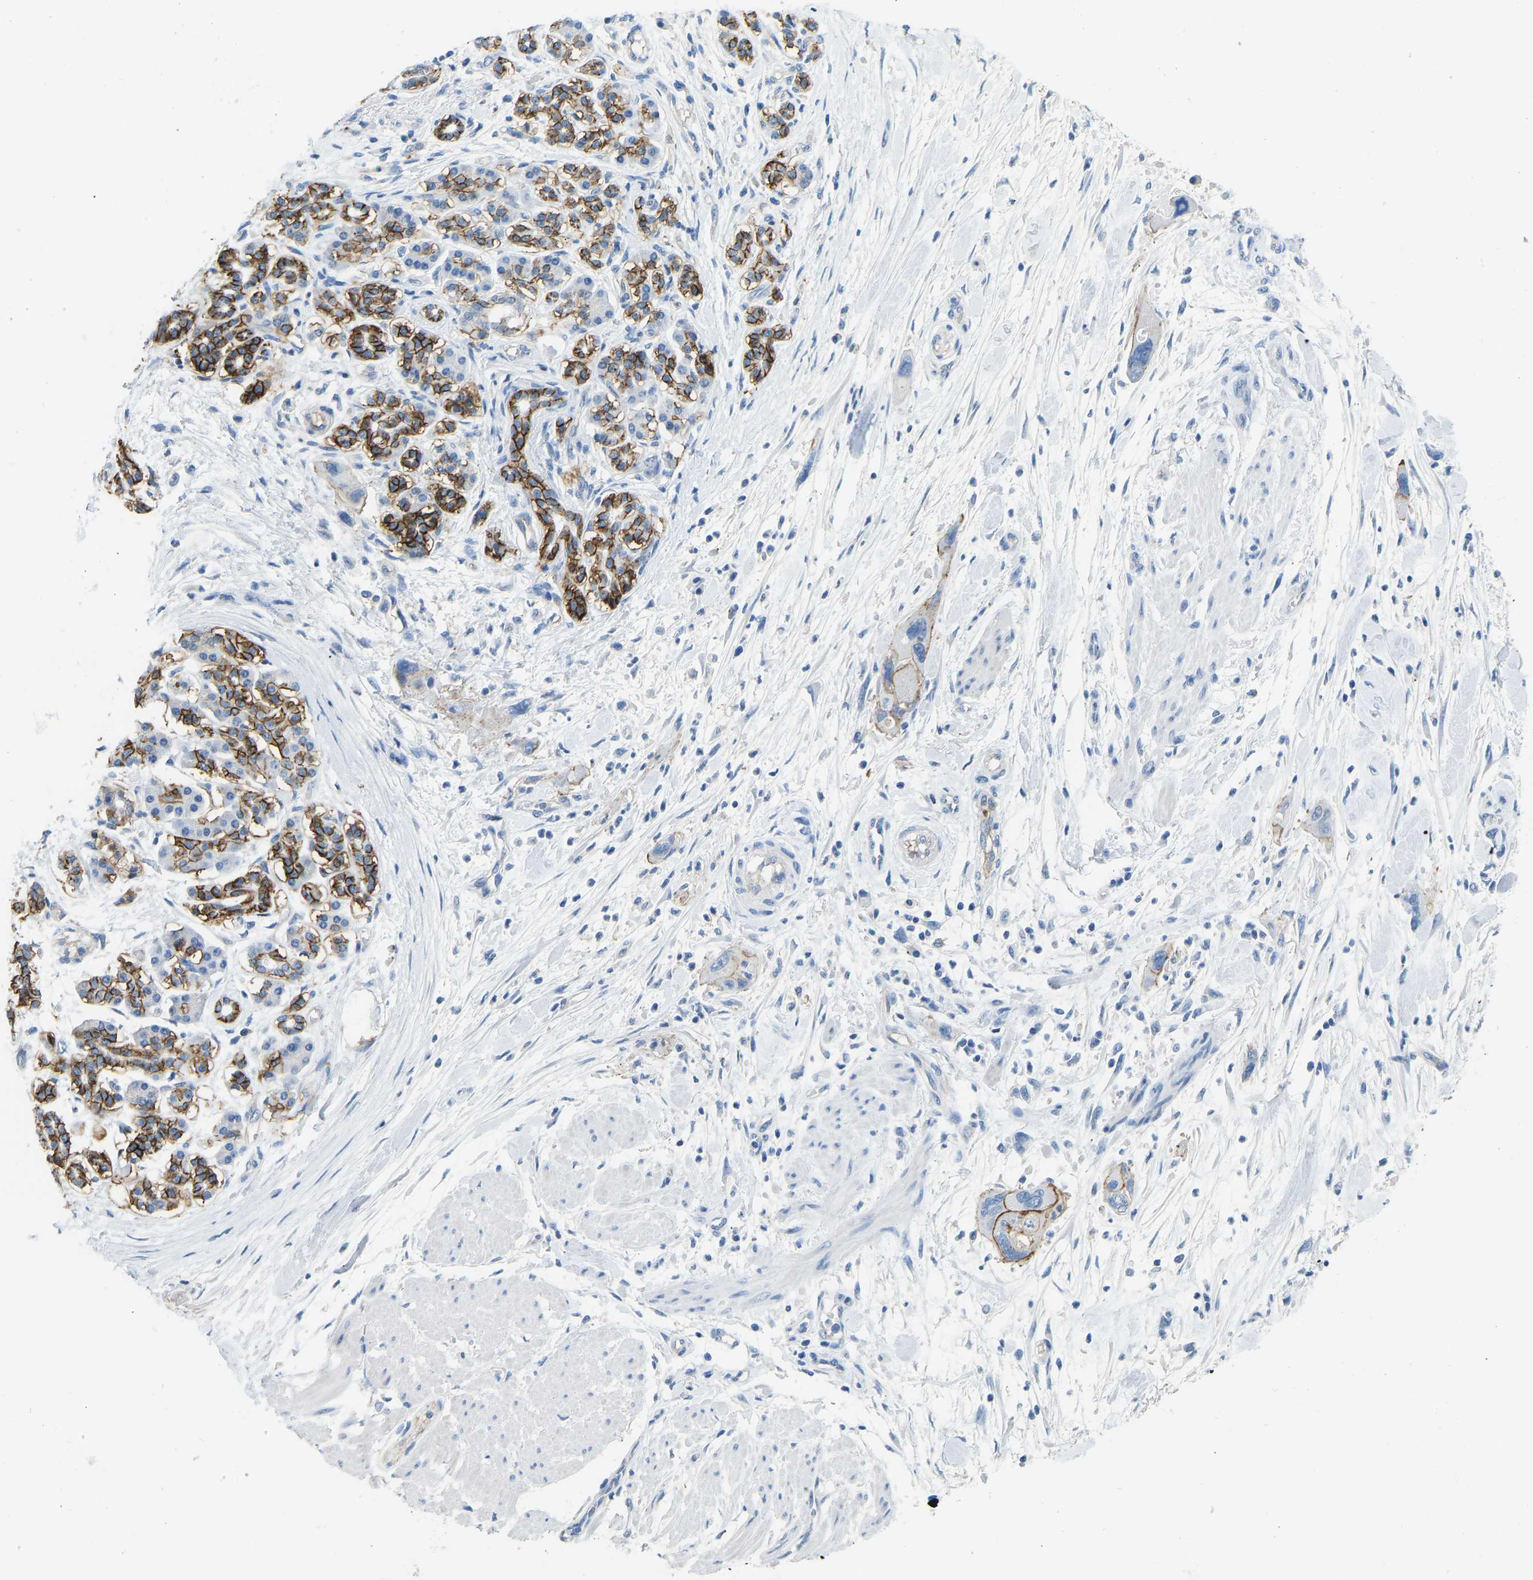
{"staining": {"intensity": "strong", "quantity": ">75%", "location": "cytoplasmic/membranous"}, "tissue": "pancreatic cancer", "cell_type": "Tumor cells", "image_type": "cancer", "snomed": [{"axis": "morphology", "description": "Normal tissue, NOS"}, {"axis": "morphology", "description": "Adenocarcinoma, NOS"}, {"axis": "topography", "description": "Pancreas"}], "caption": "A histopathology image showing strong cytoplasmic/membranous positivity in approximately >75% of tumor cells in pancreatic adenocarcinoma, as visualized by brown immunohistochemical staining.", "gene": "ATP1A1", "patient": {"sex": "female", "age": 71}}